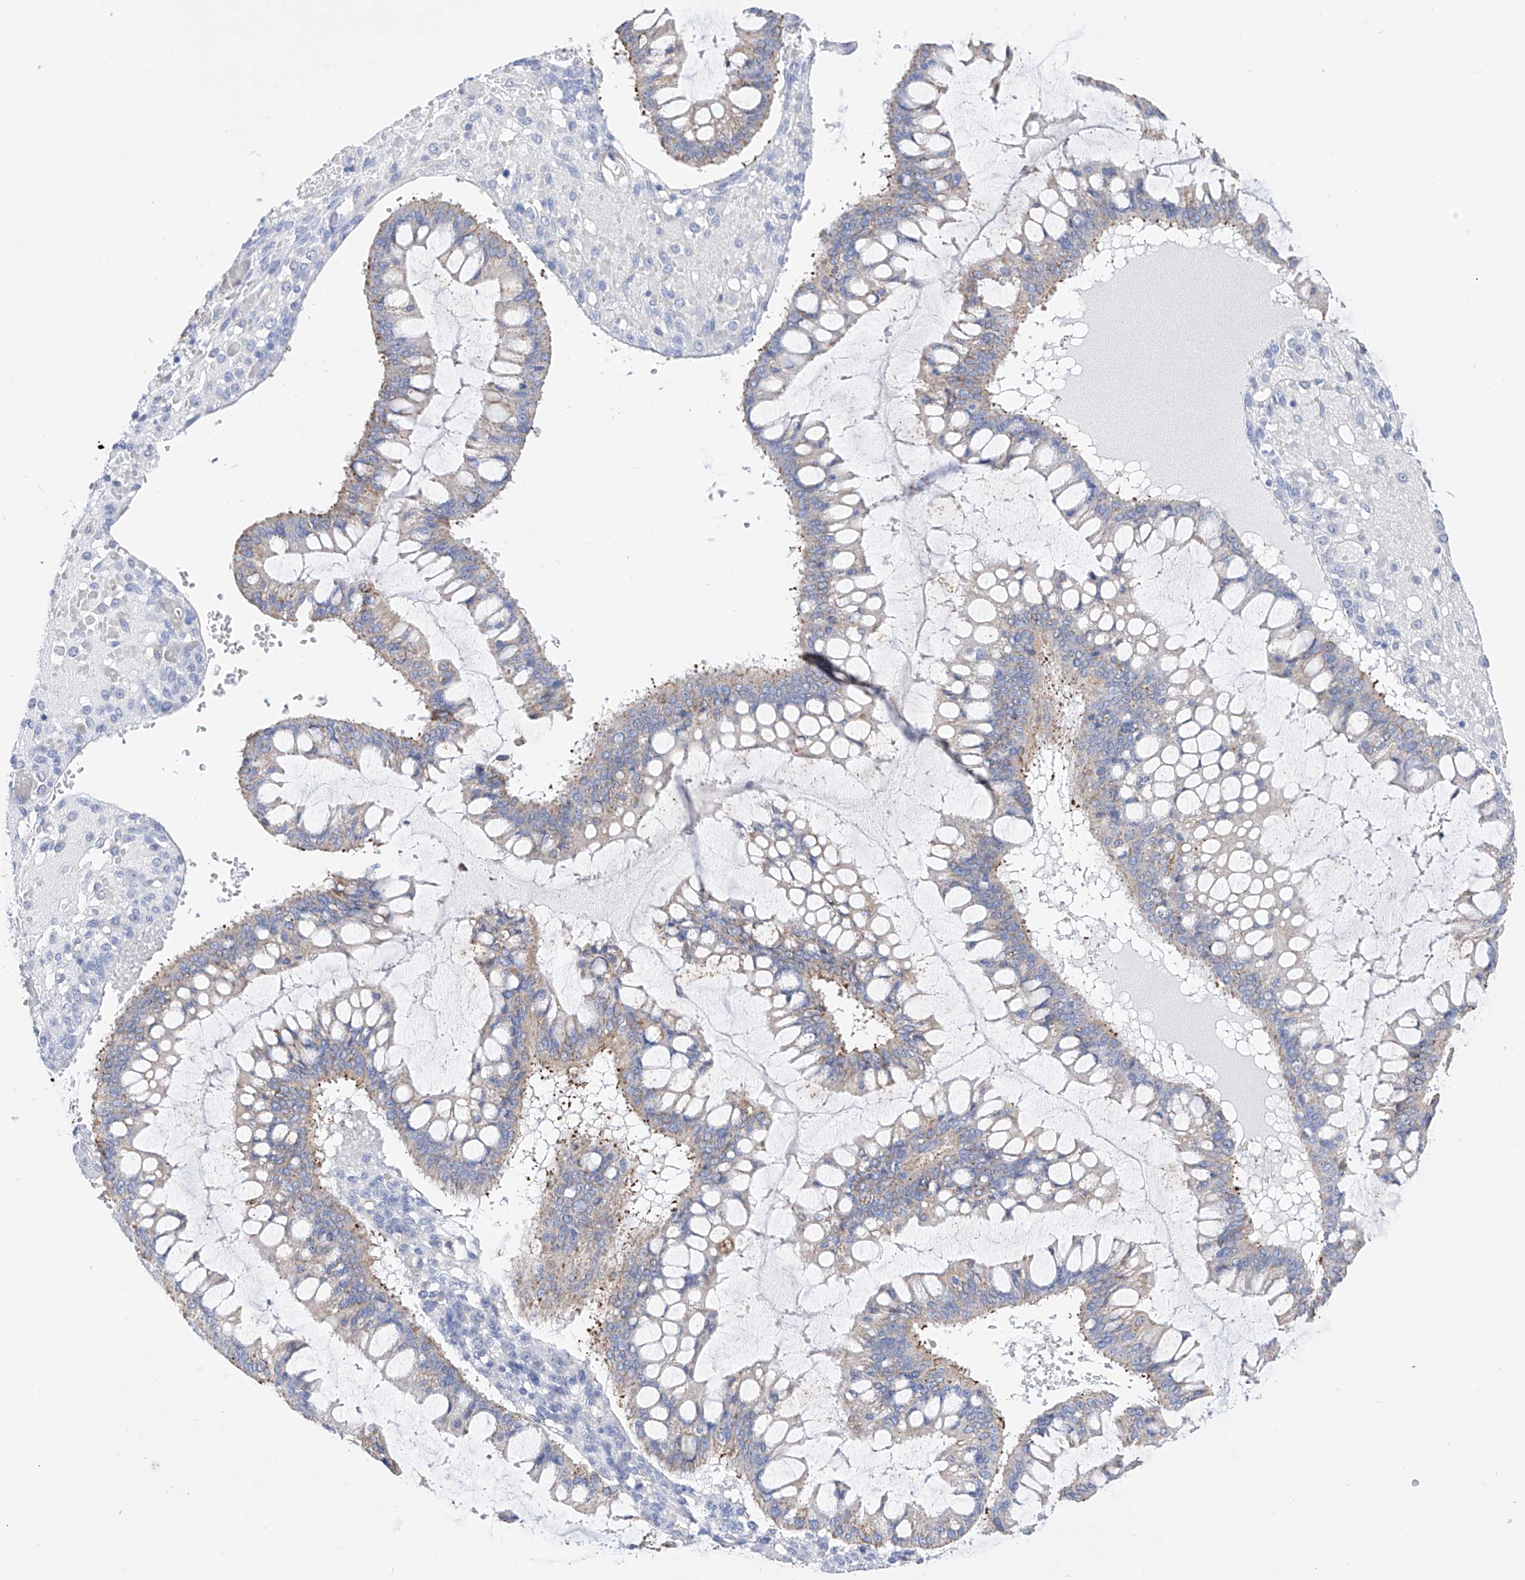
{"staining": {"intensity": "weak", "quantity": "<25%", "location": "cytoplasmic/membranous"}, "tissue": "ovarian cancer", "cell_type": "Tumor cells", "image_type": "cancer", "snomed": [{"axis": "morphology", "description": "Cystadenocarcinoma, mucinous, NOS"}, {"axis": "topography", "description": "Ovary"}], "caption": "Immunohistochemical staining of ovarian cancer (mucinous cystadenocarcinoma) exhibits no significant staining in tumor cells. (DAB immunohistochemistry (IHC), high magnification).", "gene": "ZNF653", "patient": {"sex": "female", "age": 73}}